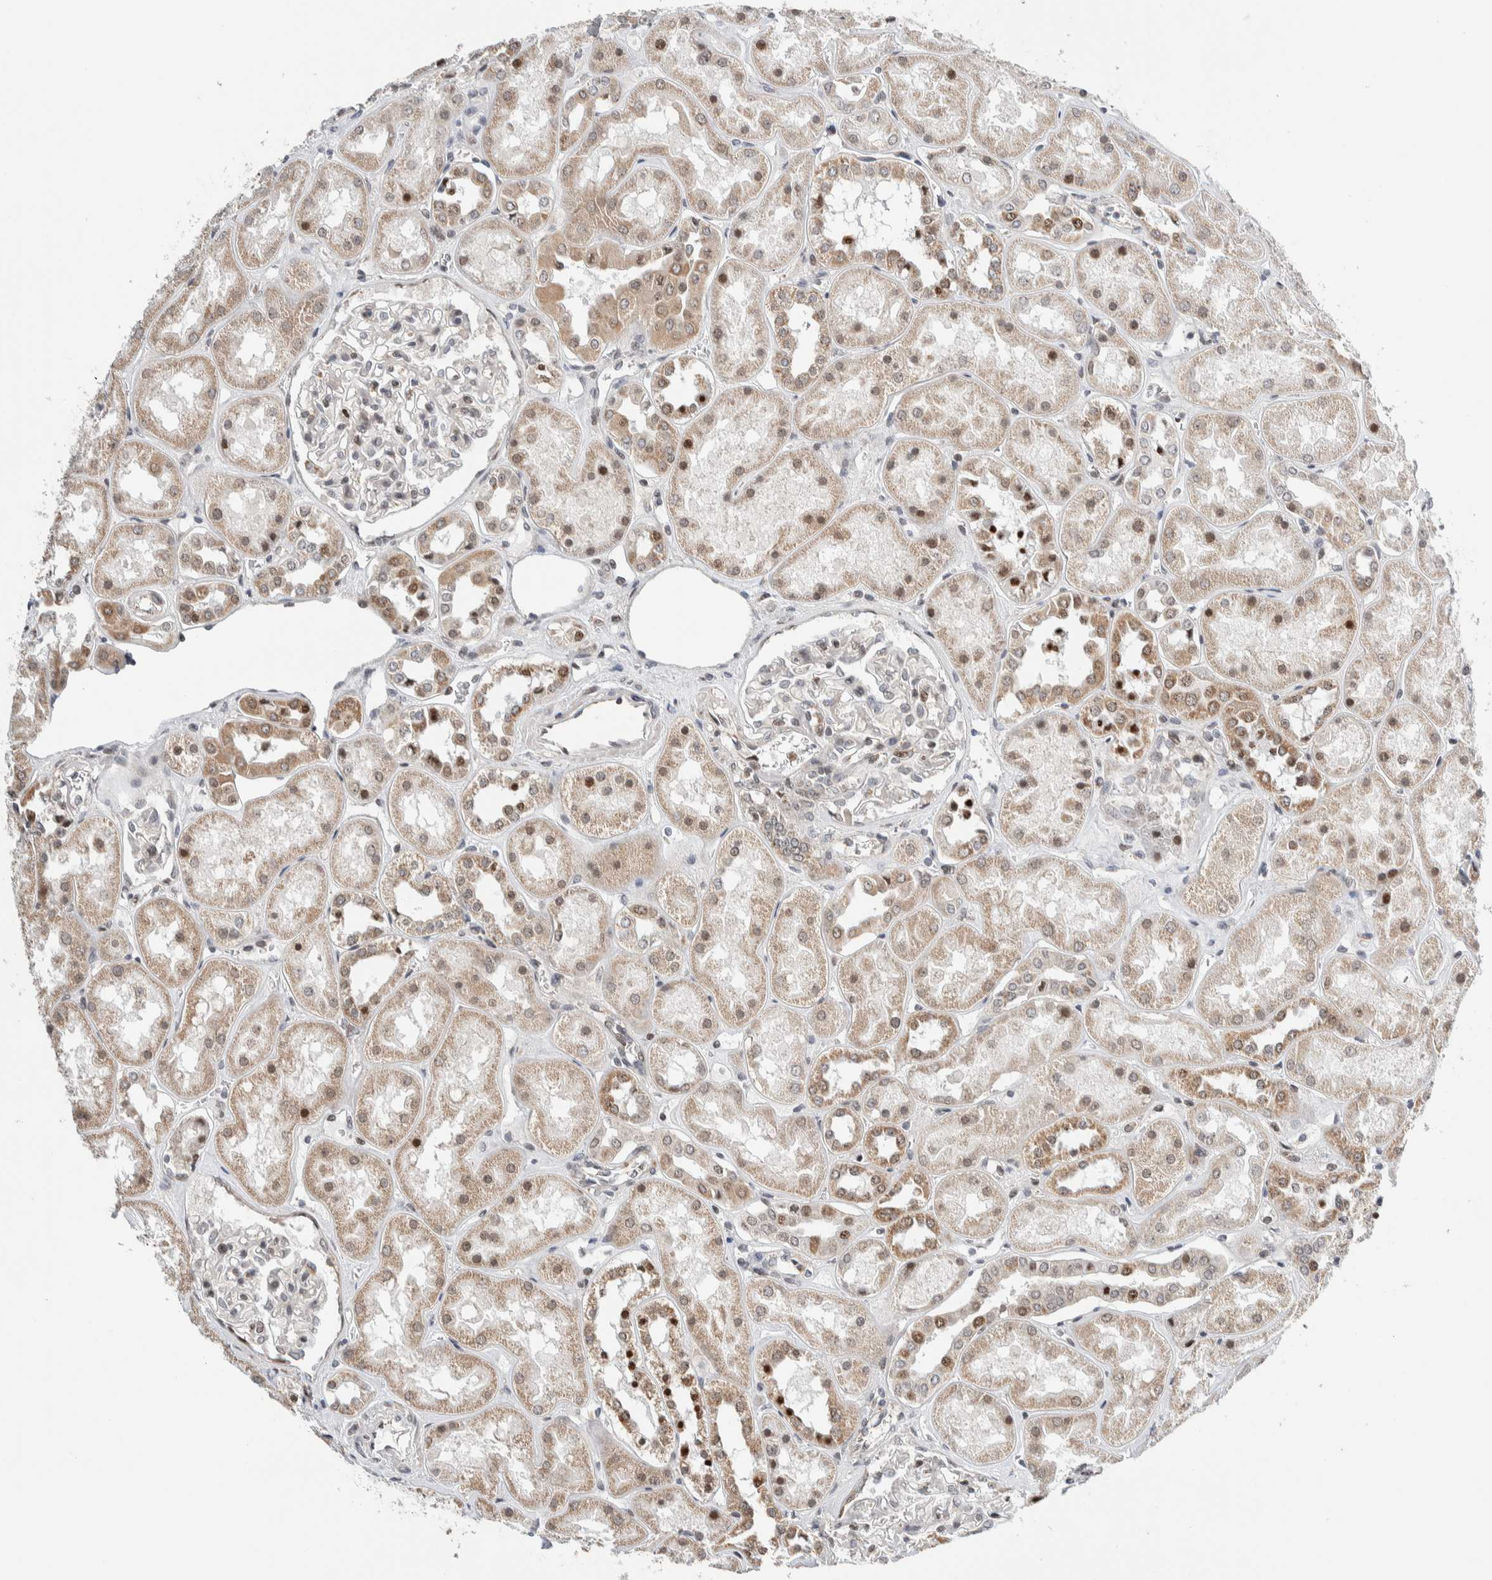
{"staining": {"intensity": "negative", "quantity": "none", "location": "none"}, "tissue": "kidney", "cell_type": "Cells in glomeruli", "image_type": "normal", "snomed": [{"axis": "morphology", "description": "Normal tissue, NOS"}, {"axis": "topography", "description": "Kidney"}], "caption": "This is an immunohistochemistry (IHC) photomicrograph of benign kidney. There is no staining in cells in glomeruli.", "gene": "NEUROD1", "patient": {"sex": "male", "age": 70}}